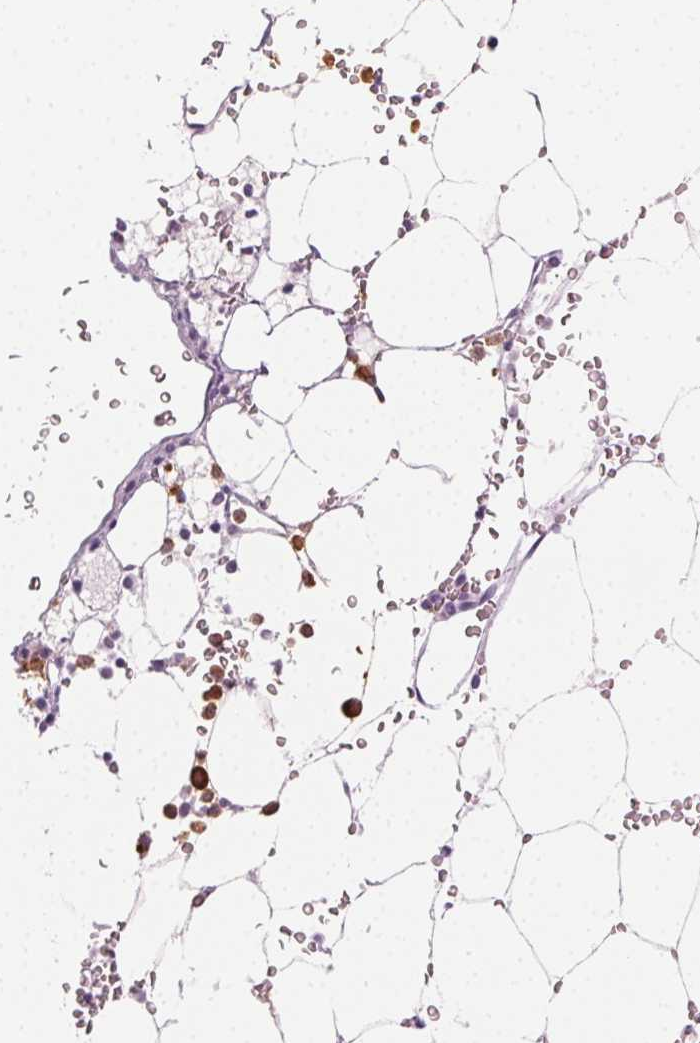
{"staining": {"intensity": "moderate", "quantity": "<25%", "location": "cytoplasmic/membranous"}, "tissue": "bone marrow", "cell_type": "Hematopoietic cells", "image_type": "normal", "snomed": [{"axis": "morphology", "description": "Normal tissue, NOS"}, {"axis": "topography", "description": "Bone marrow"}], "caption": "DAB (3,3'-diaminobenzidine) immunohistochemical staining of normal human bone marrow displays moderate cytoplasmic/membranous protein staining in approximately <25% of hematopoietic cells. (brown staining indicates protein expression, while blue staining denotes nuclei).", "gene": "MPO", "patient": {"sex": "female", "age": 52}}